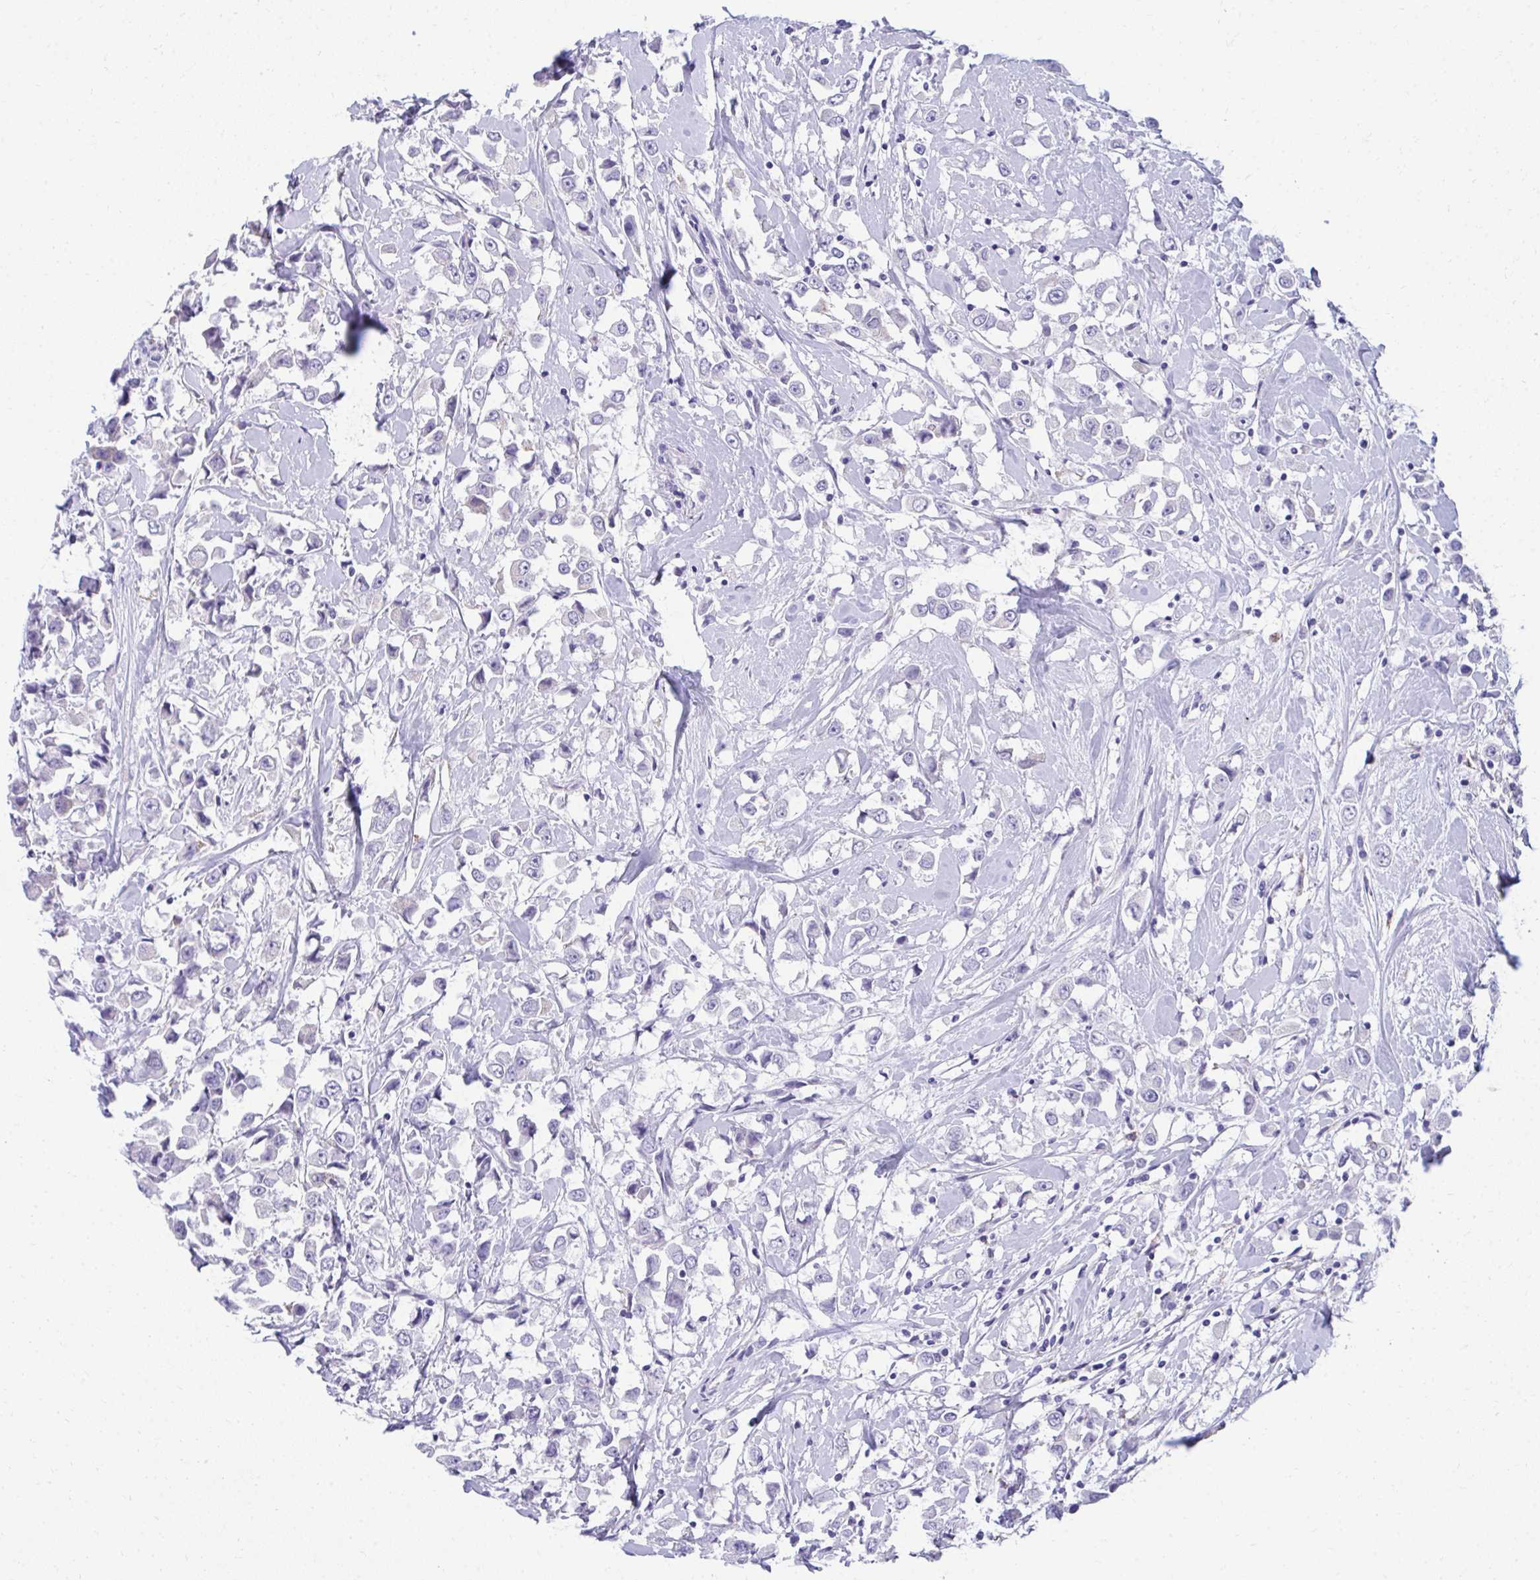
{"staining": {"intensity": "negative", "quantity": "none", "location": "none"}, "tissue": "breast cancer", "cell_type": "Tumor cells", "image_type": "cancer", "snomed": [{"axis": "morphology", "description": "Duct carcinoma"}, {"axis": "topography", "description": "Breast"}], "caption": "This is an IHC micrograph of breast invasive ductal carcinoma. There is no positivity in tumor cells.", "gene": "AIG1", "patient": {"sex": "female", "age": 61}}